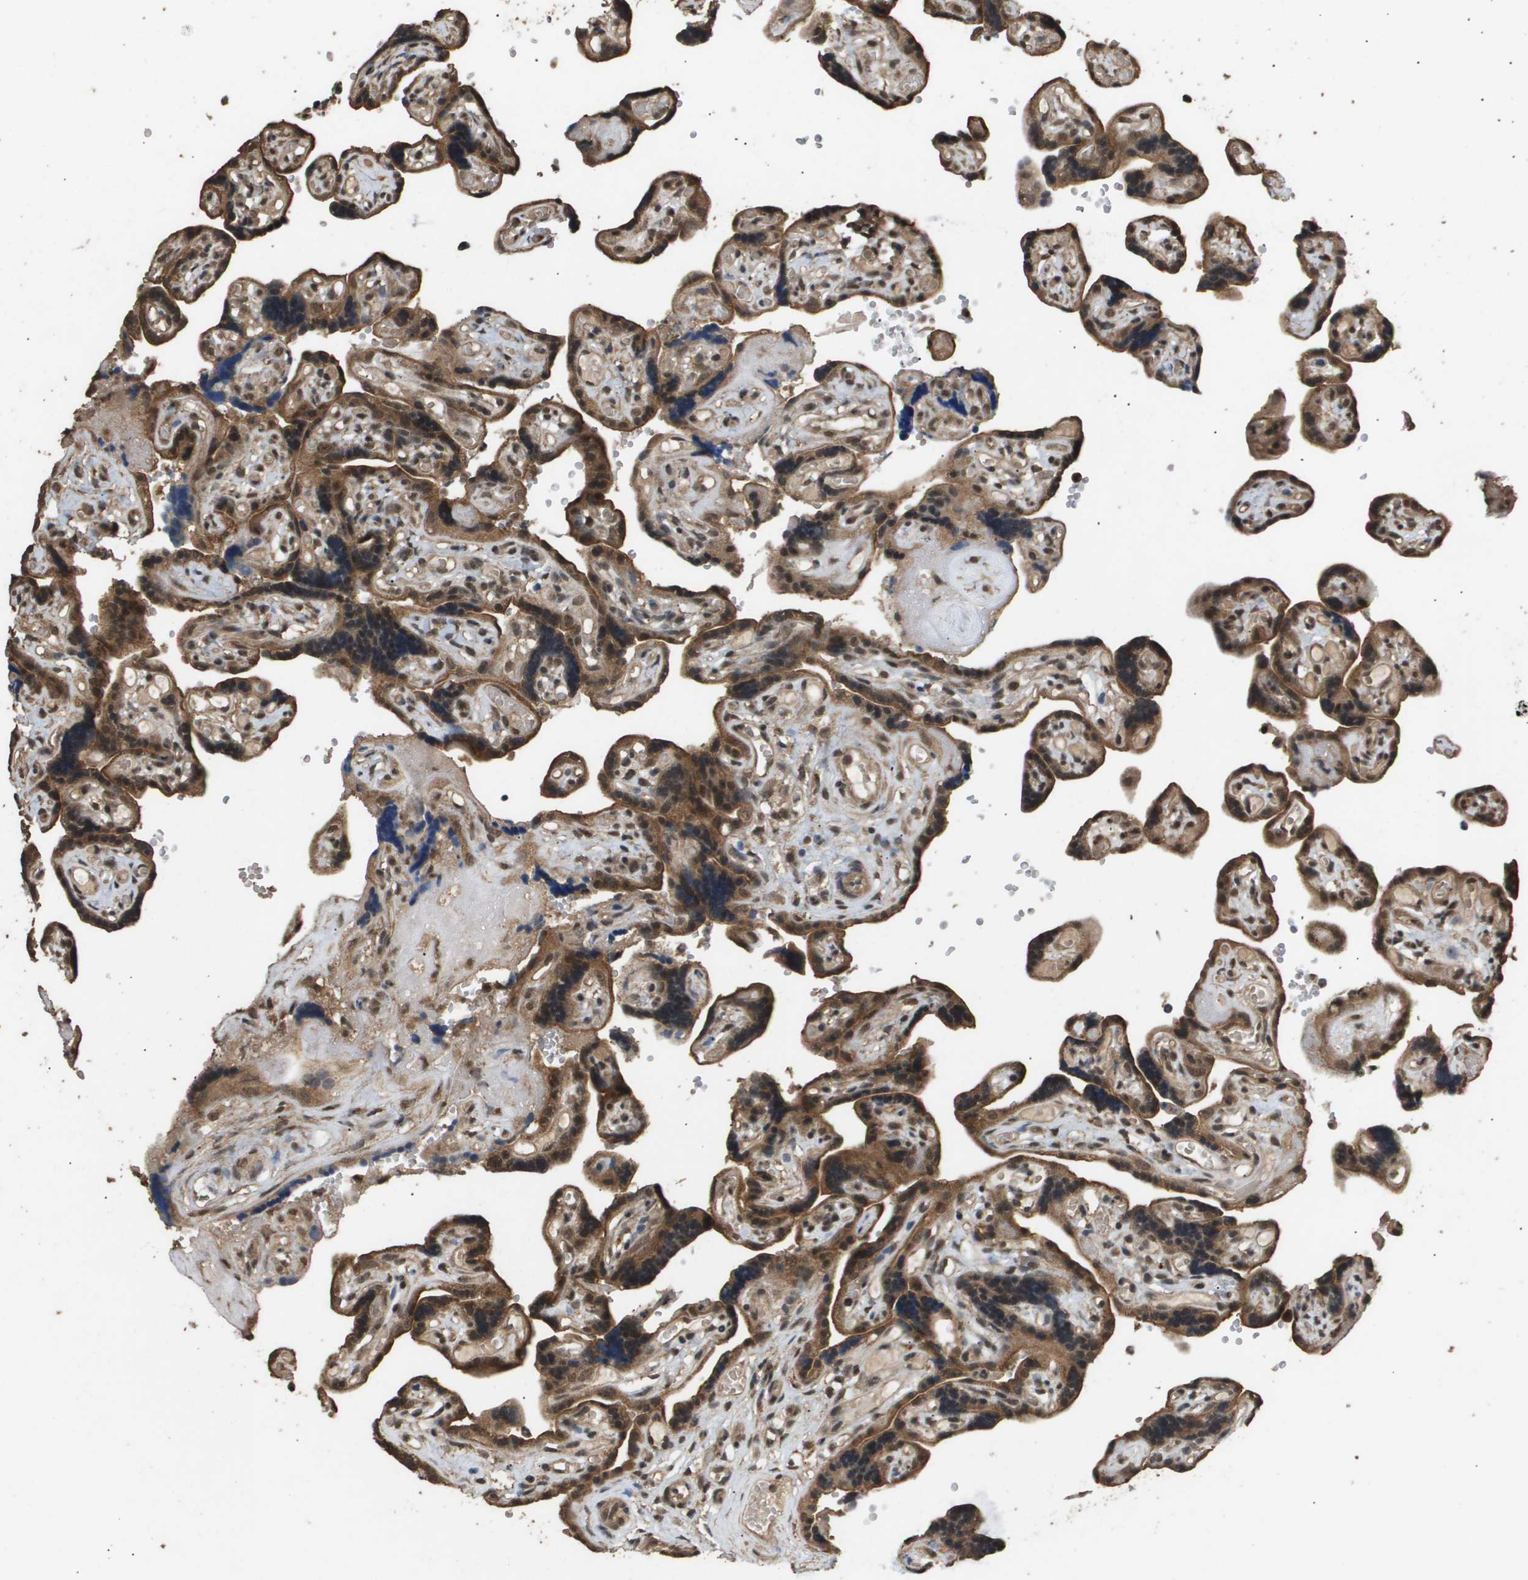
{"staining": {"intensity": "strong", "quantity": ">75%", "location": "cytoplasmic/membranous,nuclear"}, "tissue": "placenta", "cell_type": "Decidual cells", "image_type": "normal", "snomed": [{"axis": "morphology", "description": "Normal tissue, NOS"}, {"axis": "topography", "description": "Placenta"}], "caption": "Immunohistochemistry micrograph of unremarkable placenta stained for a protein (brown), which exhibits high levels of strong cytoplasmic/membranous,nuclear positivity in about >75% of decidual cells.", "gene": "ING1", "patient": {"sex": "female", "age": 30}}